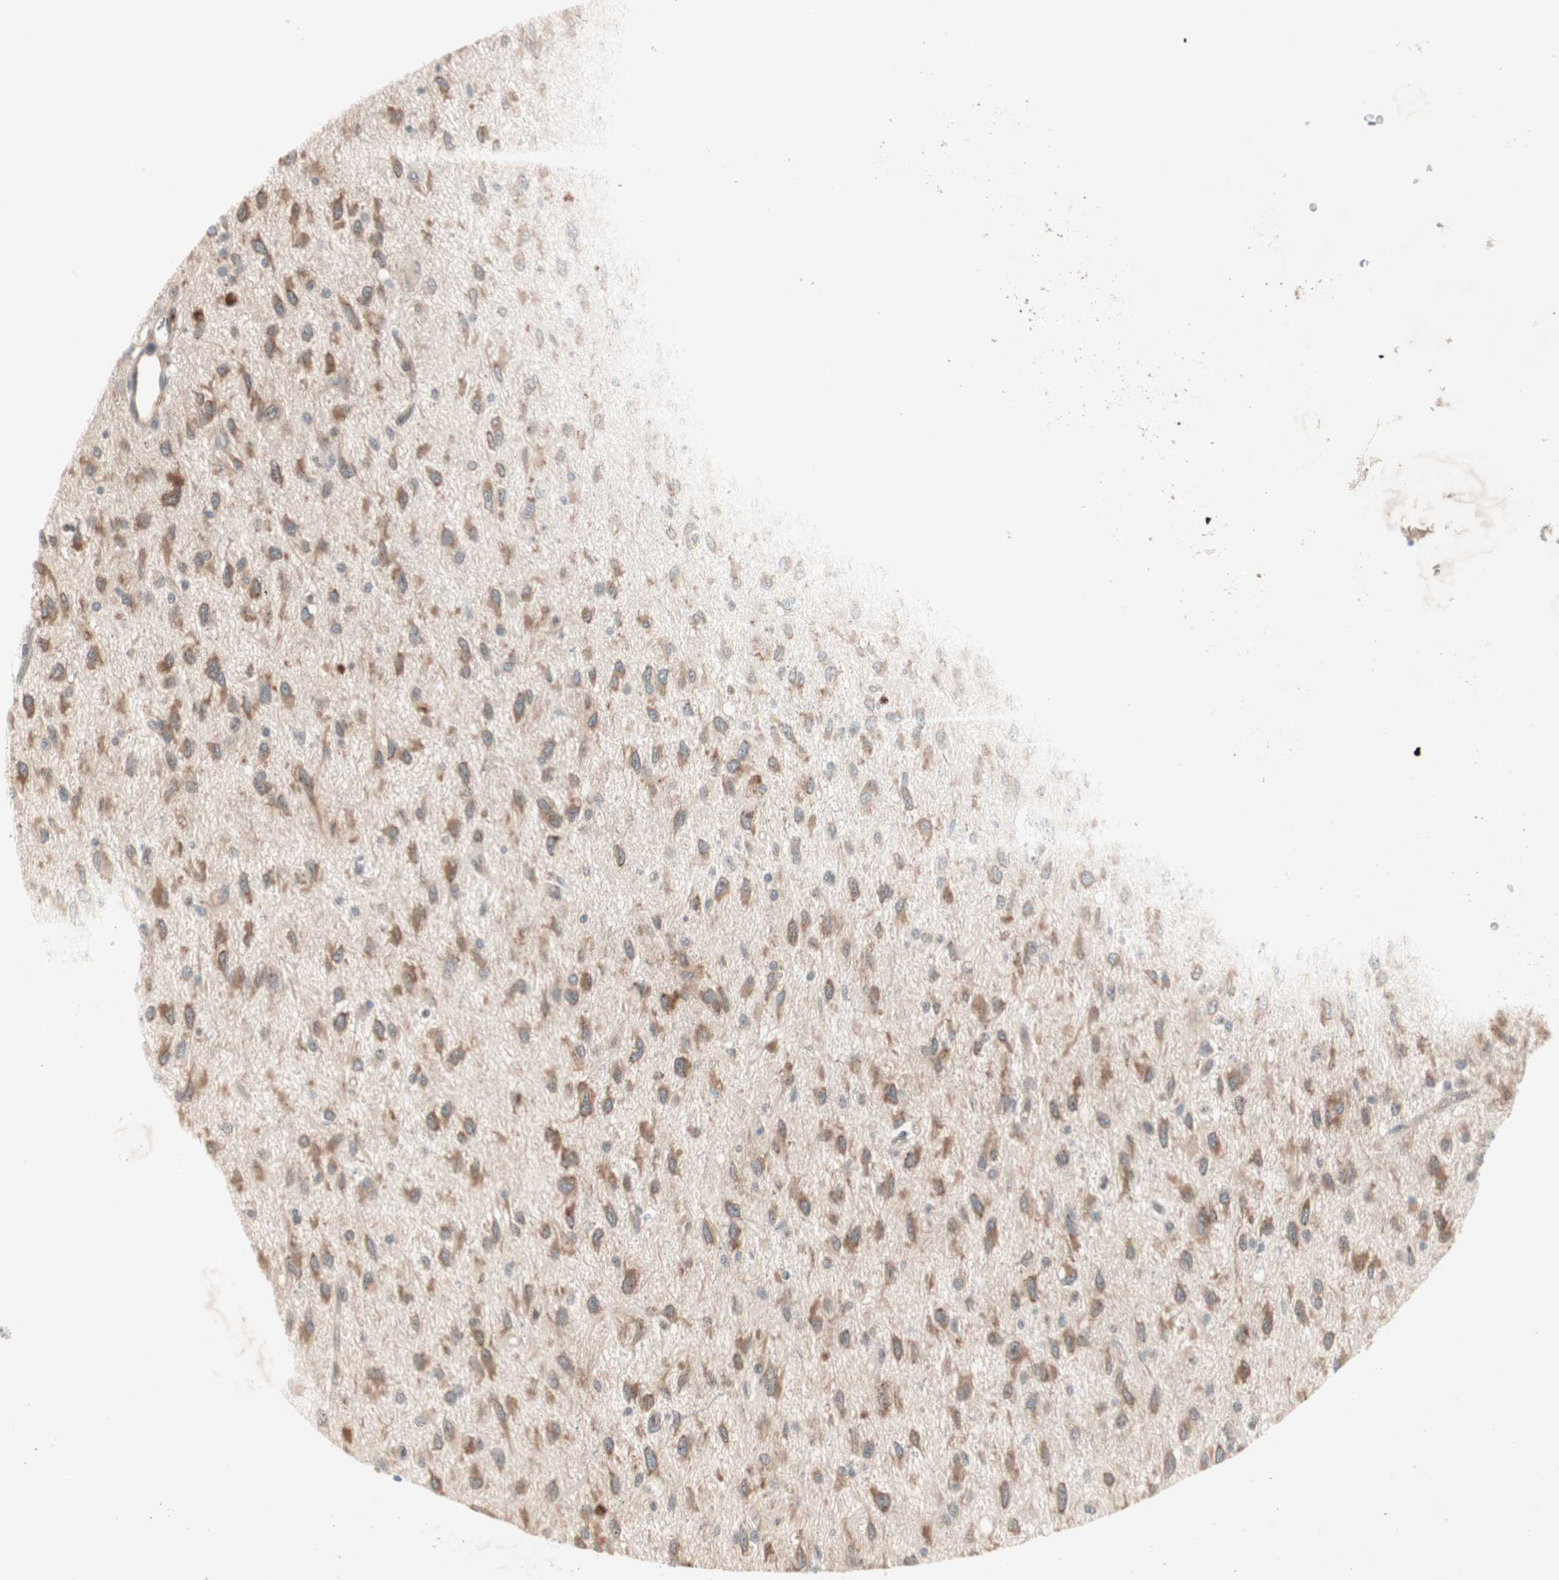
{"staining": {"intensity": "moderate", "quantity": ">75%", "location": "cytoplasmic/membranous"}, "tissue": "glioma", "cell_type": "Tumor cells", "image_type": "cancer", "snomed": [{"axis": "morphology", "description": "Glioma, malignant, Low grade"}, {"axis": "topography", "description": "Brain"}], "caption": "There is medium levels of moderate cytoplasmic/membranous staining in tumor cells of glioma, as demonstrated by immunohistochemical staining (brown color).", "gene": "PGBD1", "patient": {"sex": "male", "age": 77}}